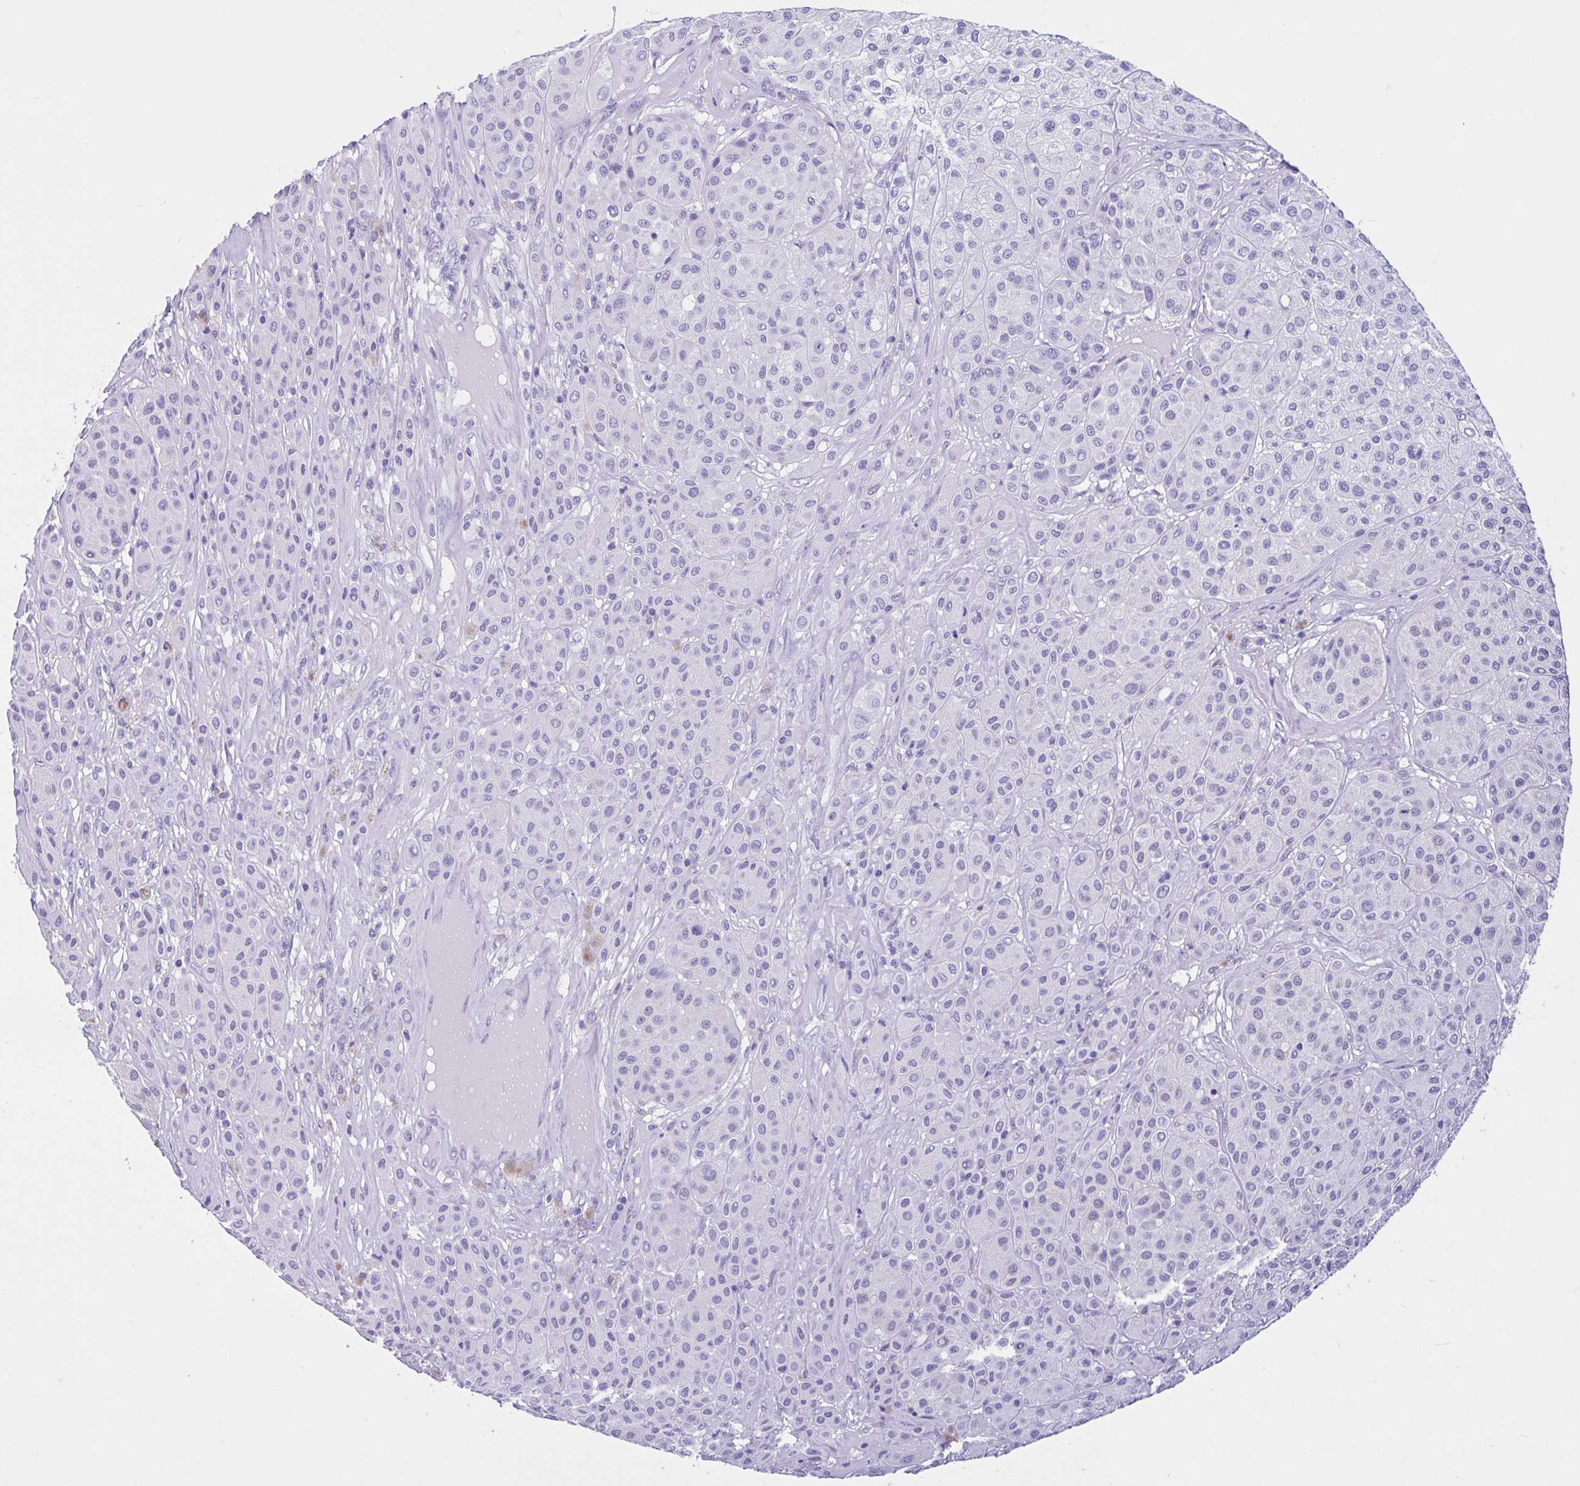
{"staining": {"intensity": "negative", "quantity": "none", "location": "none"}, "tissue": "melanoma", "cell_type": "Tumor cells", "image_type": "cancer", "snomed": [{"axis": "morphology", "description": "Malignant melanoma, Metastatic site"}, {"axis": "topography", "description": "Smooth muscle"}], "caption": "Human melanoma stained for a protein using IHC reveals no expression in tumor cells.", "gene": "OR4N4", "patient": {"sex": "male", "age": 41}}